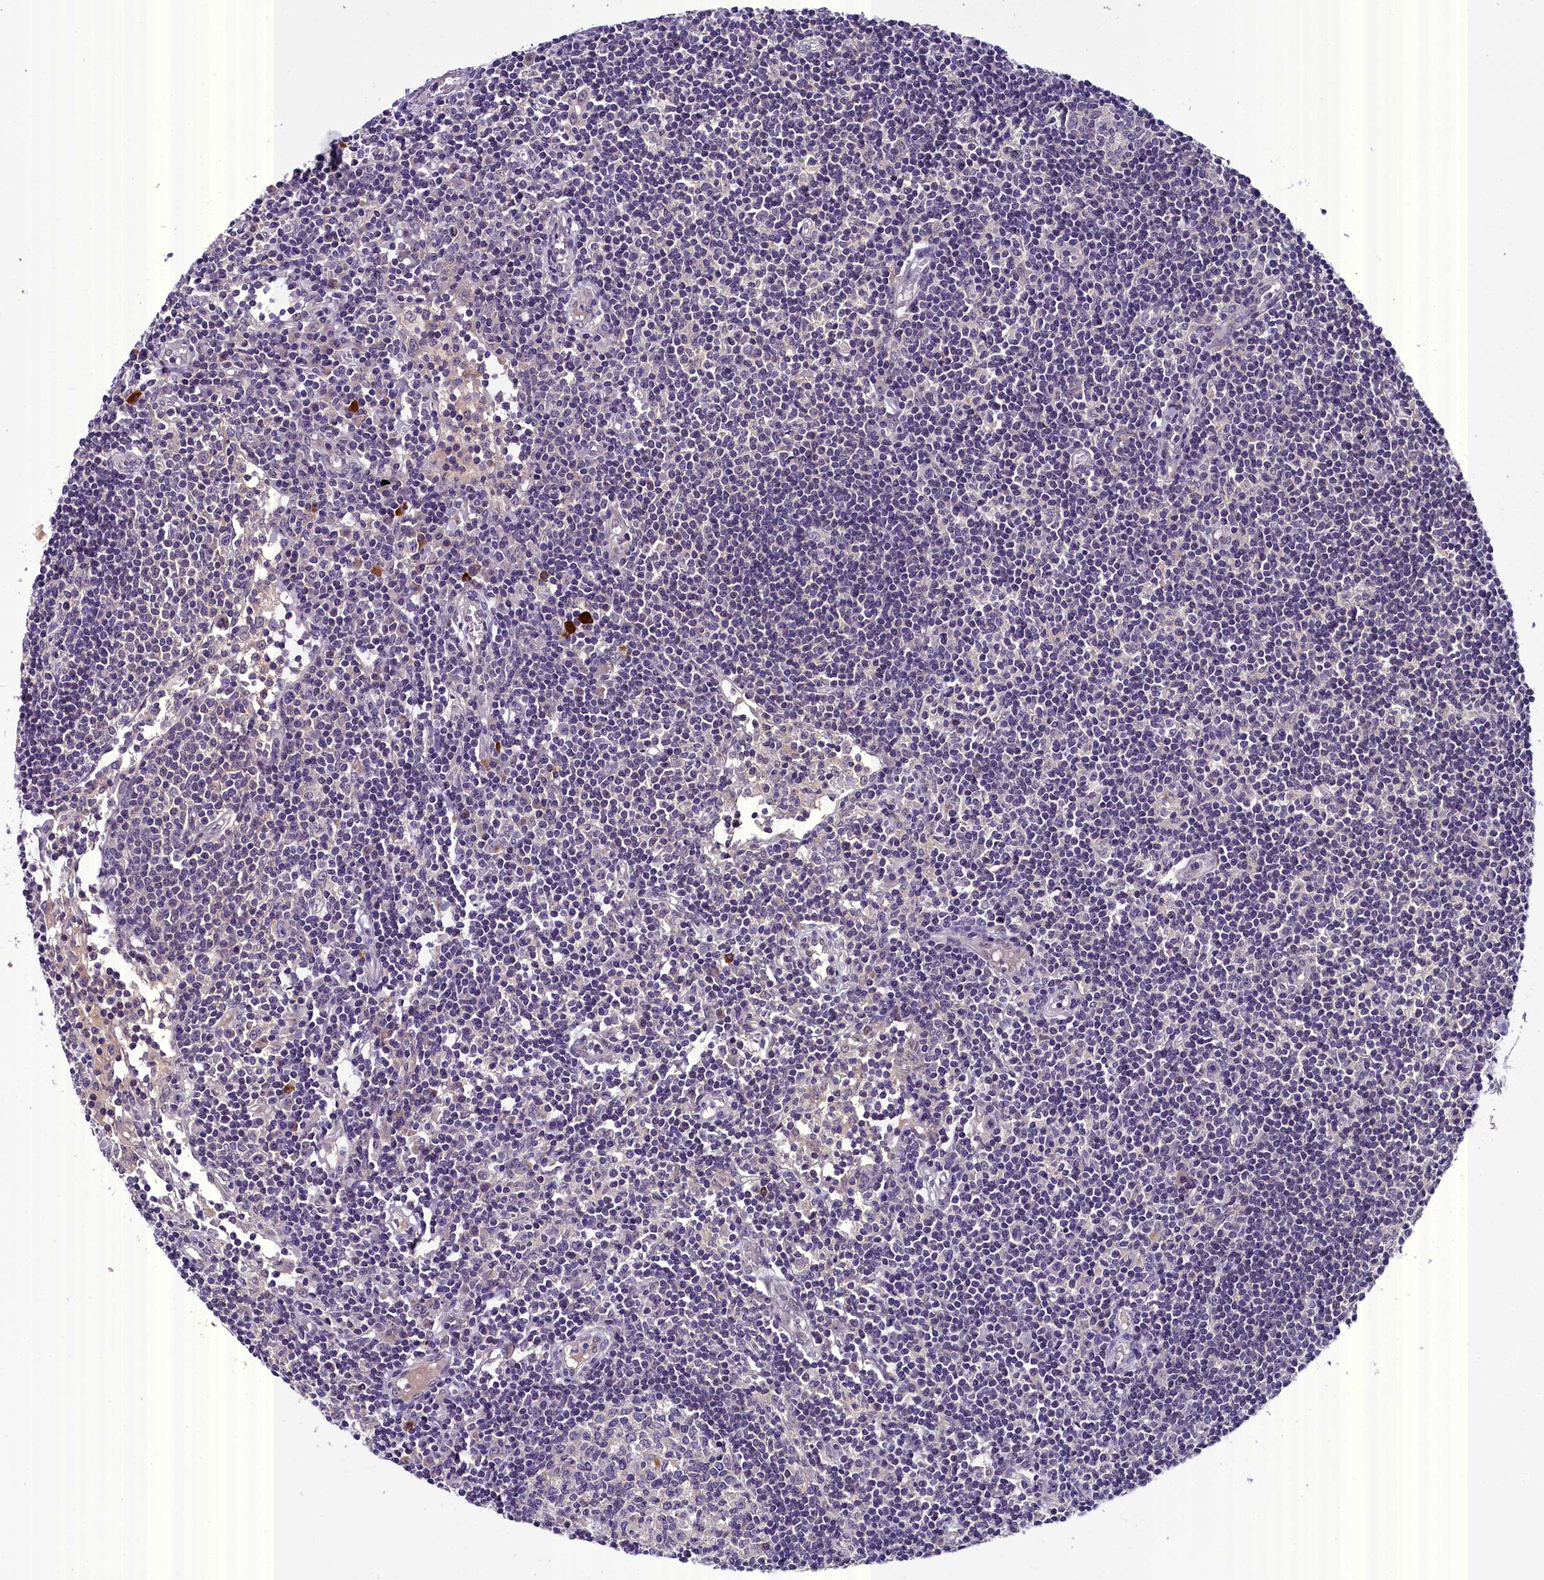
{"staining": {"intensity": "weak", "quantity": "<25%", "location": "cytoplasmic/membranous"}, "tissue": "lymph node", "cell_type": "Germinal center cells", "image_type": "normal", "snomed": [{"axis": "morphology", "description": "Normal tissue, NOS"}, {"axis": "topography", "description": "Lymph node"}], "caption": "This histopathology image is of unremarkable lymph node stained with immunohistochemistry (IHC) to label a protein in brown with the nuclei are counter-stained blue. There is no staining in germinal center cells. The staining was performed using DAB (3,3'-diaminobenzidine) to visualize the protein expression in brown, while the nuclei were stained in blue with hematoxylin (Magnification: 20x).", "gene": "ENKD1", "patient": {"sex": "female", "age": 55}}